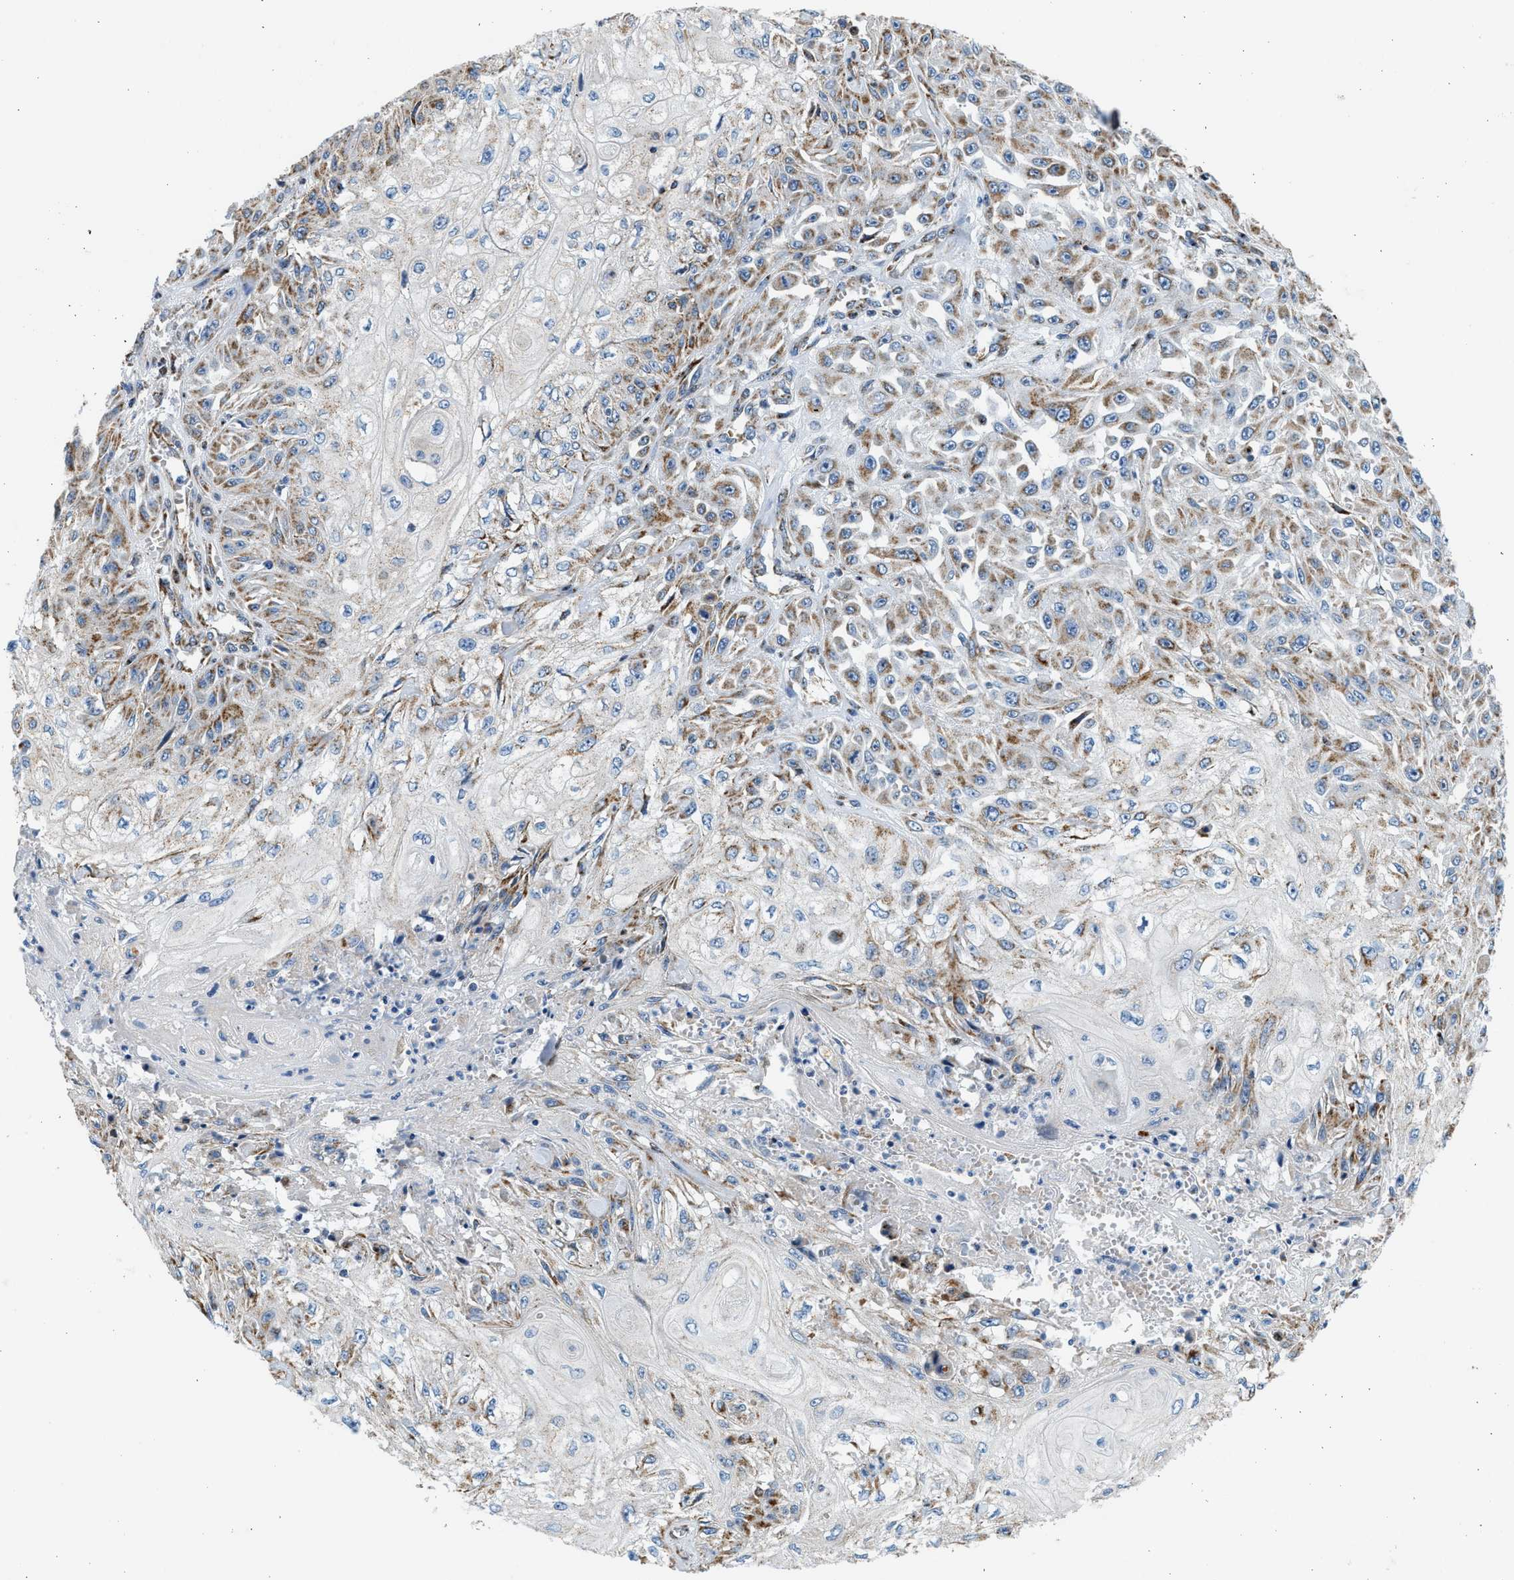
{"staining": {"intensity": "moderate", "quantity": ">75%", "location": "cytoplasmic/membranous"}, "tissue": "skin cancer", "cell_type": "Tumor cells", "image_type": "cancer", "snomed": [{"axis": "morphology", "description": "Squamous cell carcinoma, NOS"}, {"axis": "morphology", "description": "Squamous cell carcinoma, metastatic, NOS"}, {"axis": "topography", "description": "Skin"}, {"axis": "topography", "description": "Lymph node"}], "caption": "Protein staining demonstrates moderate cytoplasmic/membranous positivity in approximately >75% of tumor cells in metastatic squamous cell carcinoma (skin).", "gene": "KCNMB3", "patient": {"sex": "male", "age": 75}}